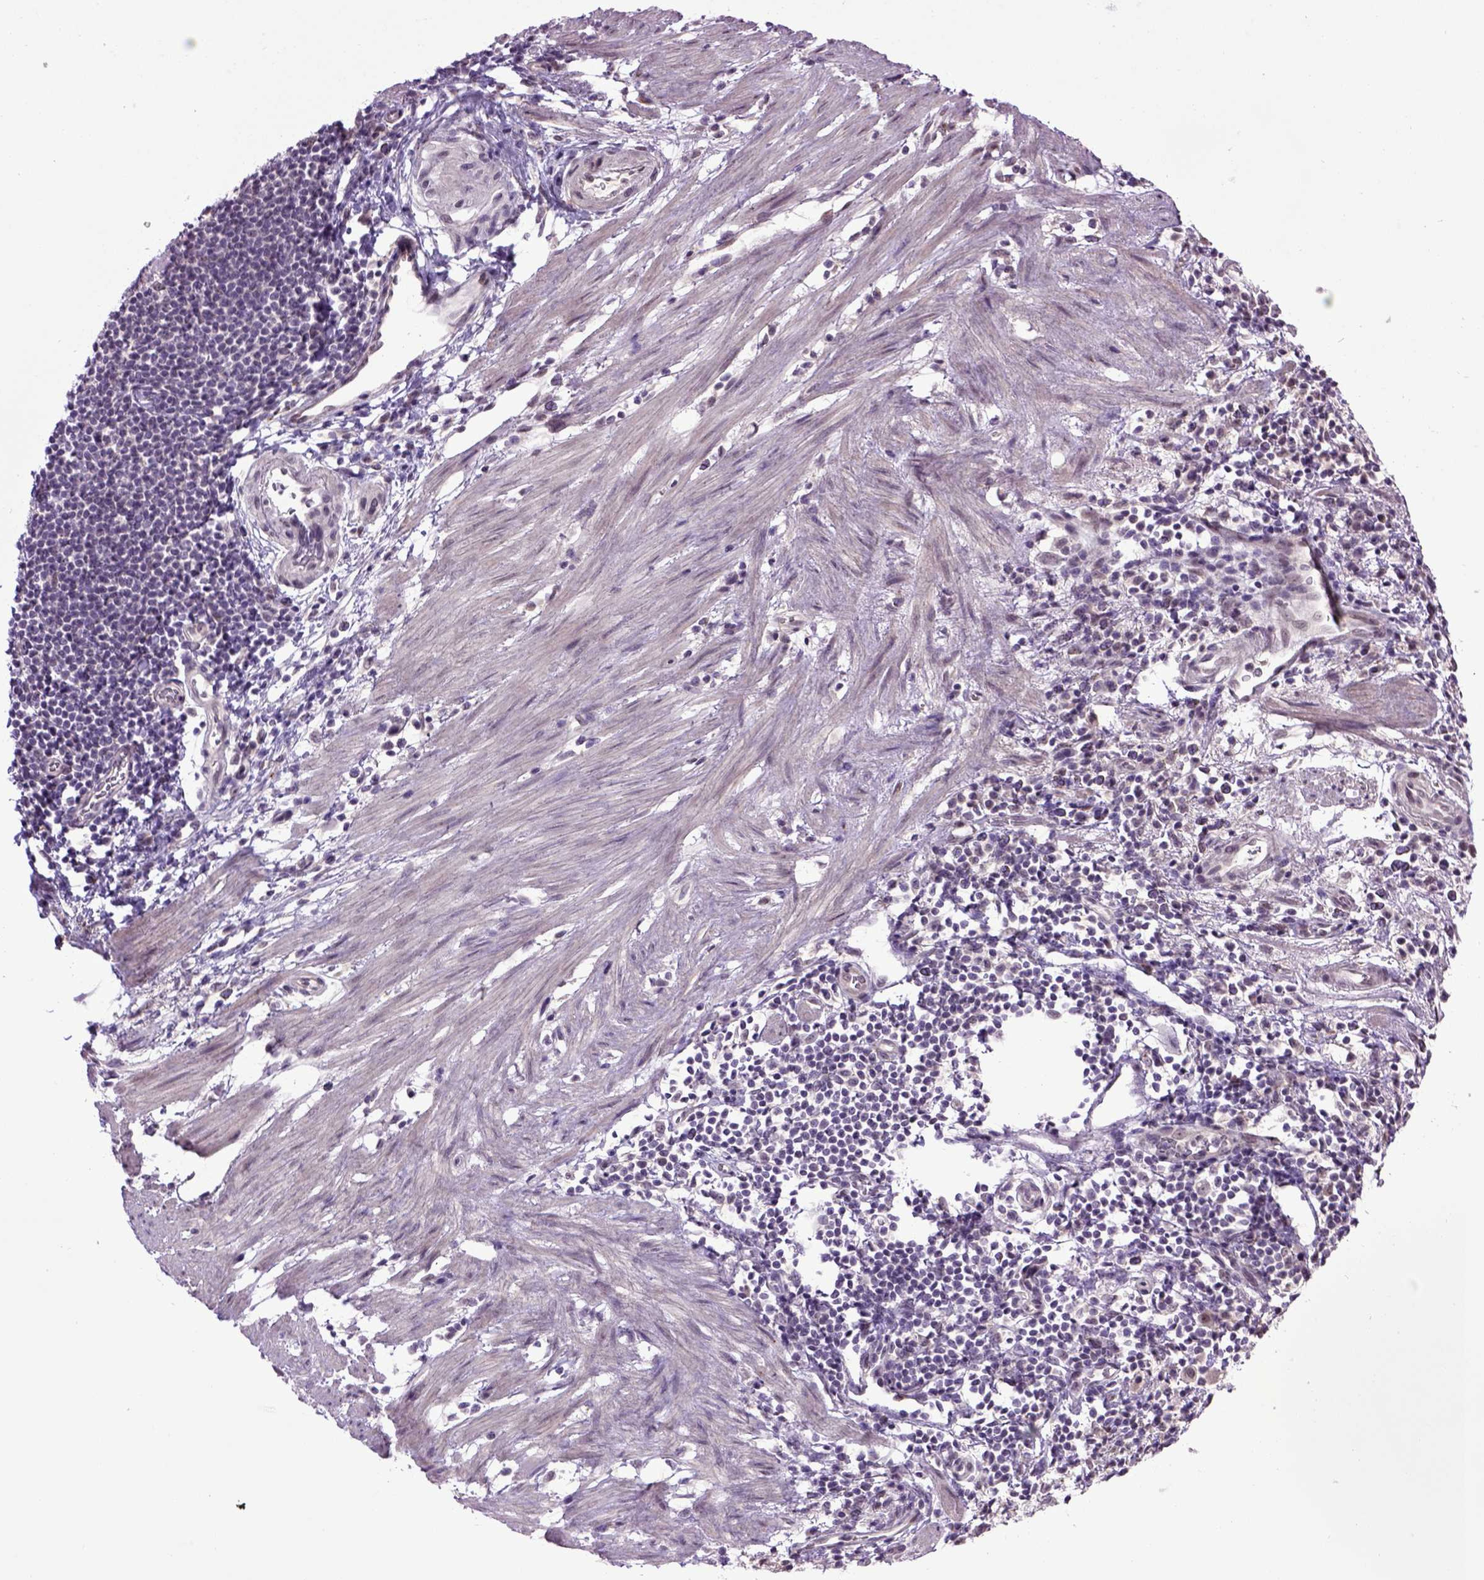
{"staining": {"intensity": "weak", "quantity": ">75%", "location": "nuclear"}, "tissue": "stomach cancer", "cell_type": "Tumor cells", "image_type": "cancer", "snomed": [{"axis": "morphology", "description": "Adenocarcinoma, NOS"}, {"axis": "topography", "description": "Stomach"}], "caption": "Brown immunohistochemical staining in human adenocarcinoma (stomach) shows weak nuclear staining in approximately >75% of tumor cells.", "gene": "RAB43", "patient": {"sex": "male", "age": 58}}